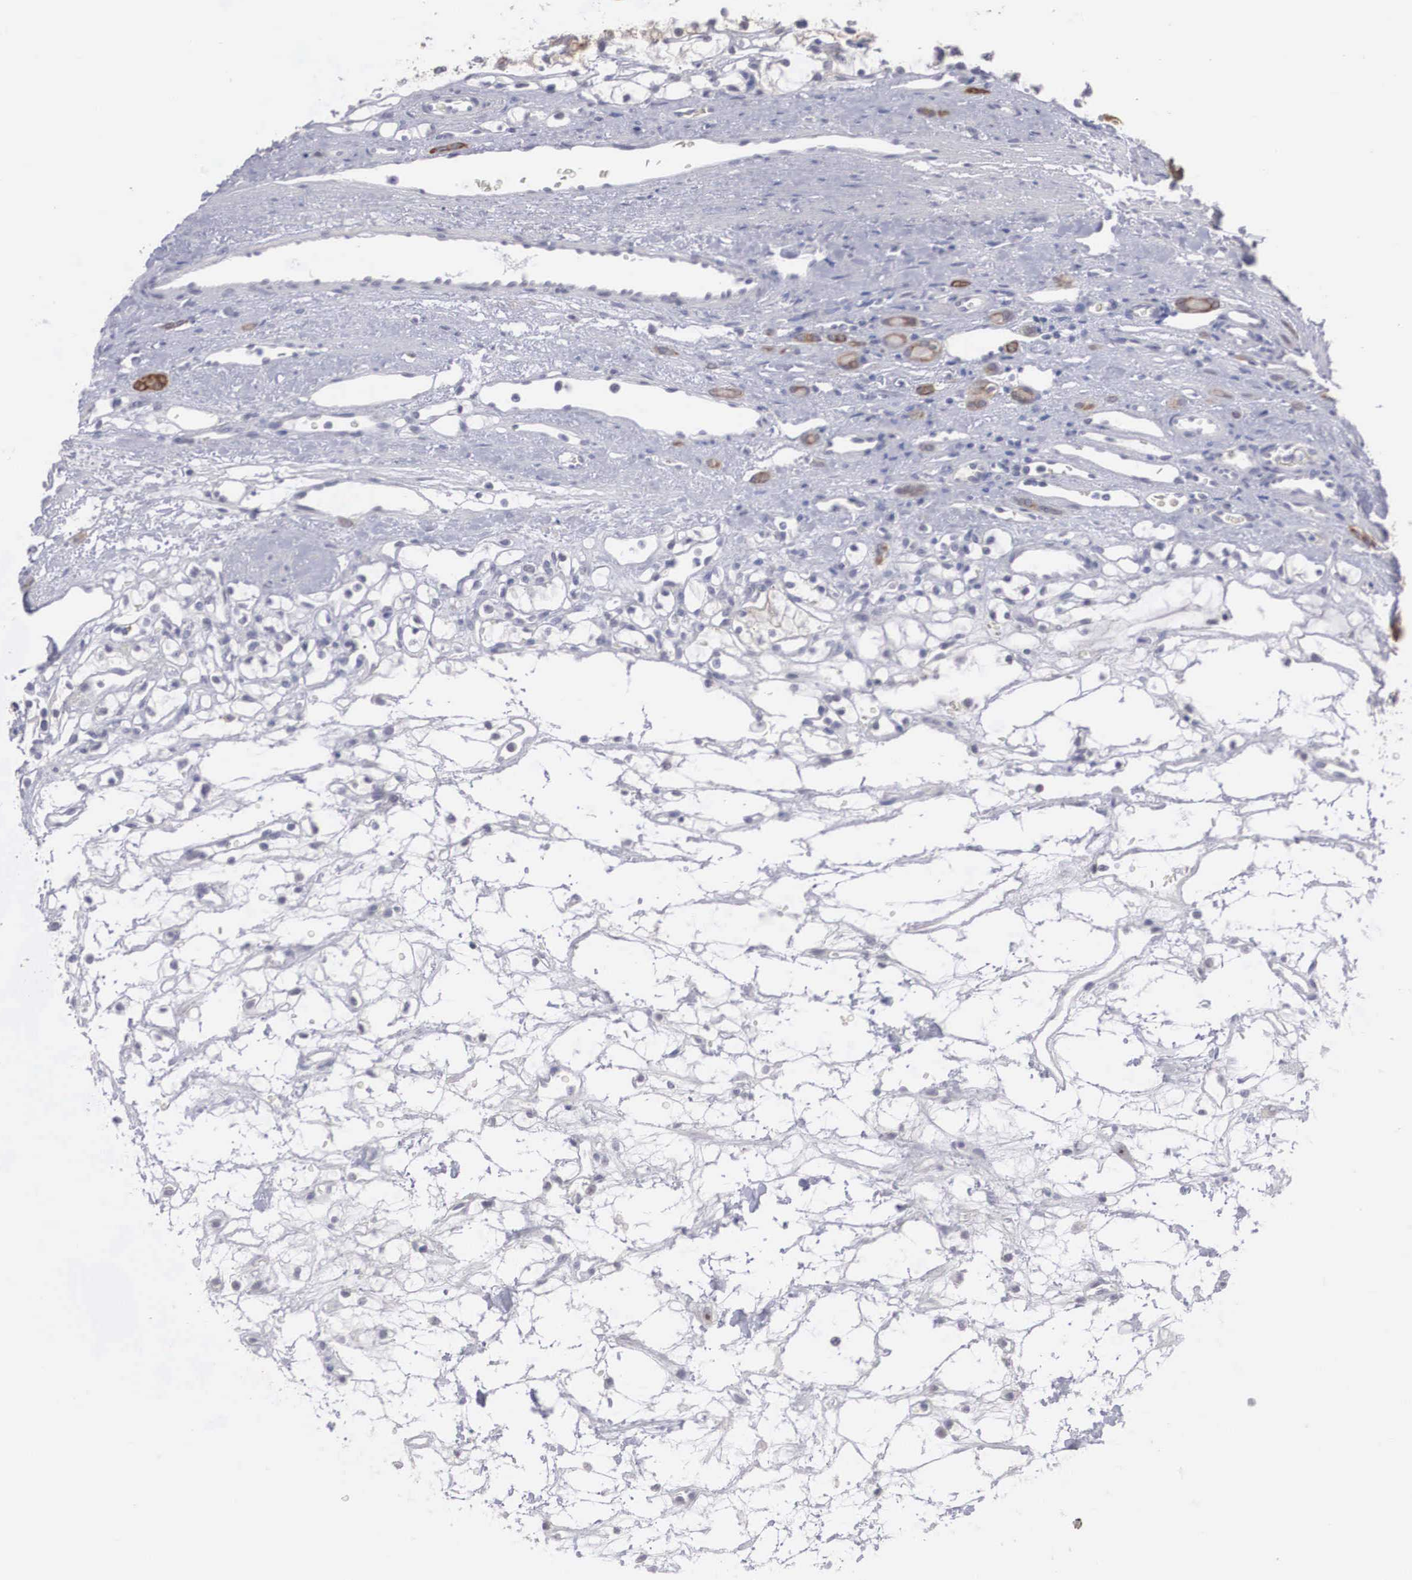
{"staining": {"intensity": "negative", "quantity": "none", "location": "none"}, "tissue": "renal cancer", "cell_type": "Tumor cells", "image_type": "cancer", "snomed": [{"axis": "morphology", "description": "Adenocarcinoma, NOS"}, {"axis": "topography", "description": "Kidney"}], "caption": "Protein analysis of adenocarcinoma (renal) demonstrates no significant expression in tumor cells.", "gene": "WDR89", "patient": {"sex": "female", "age": 60}}